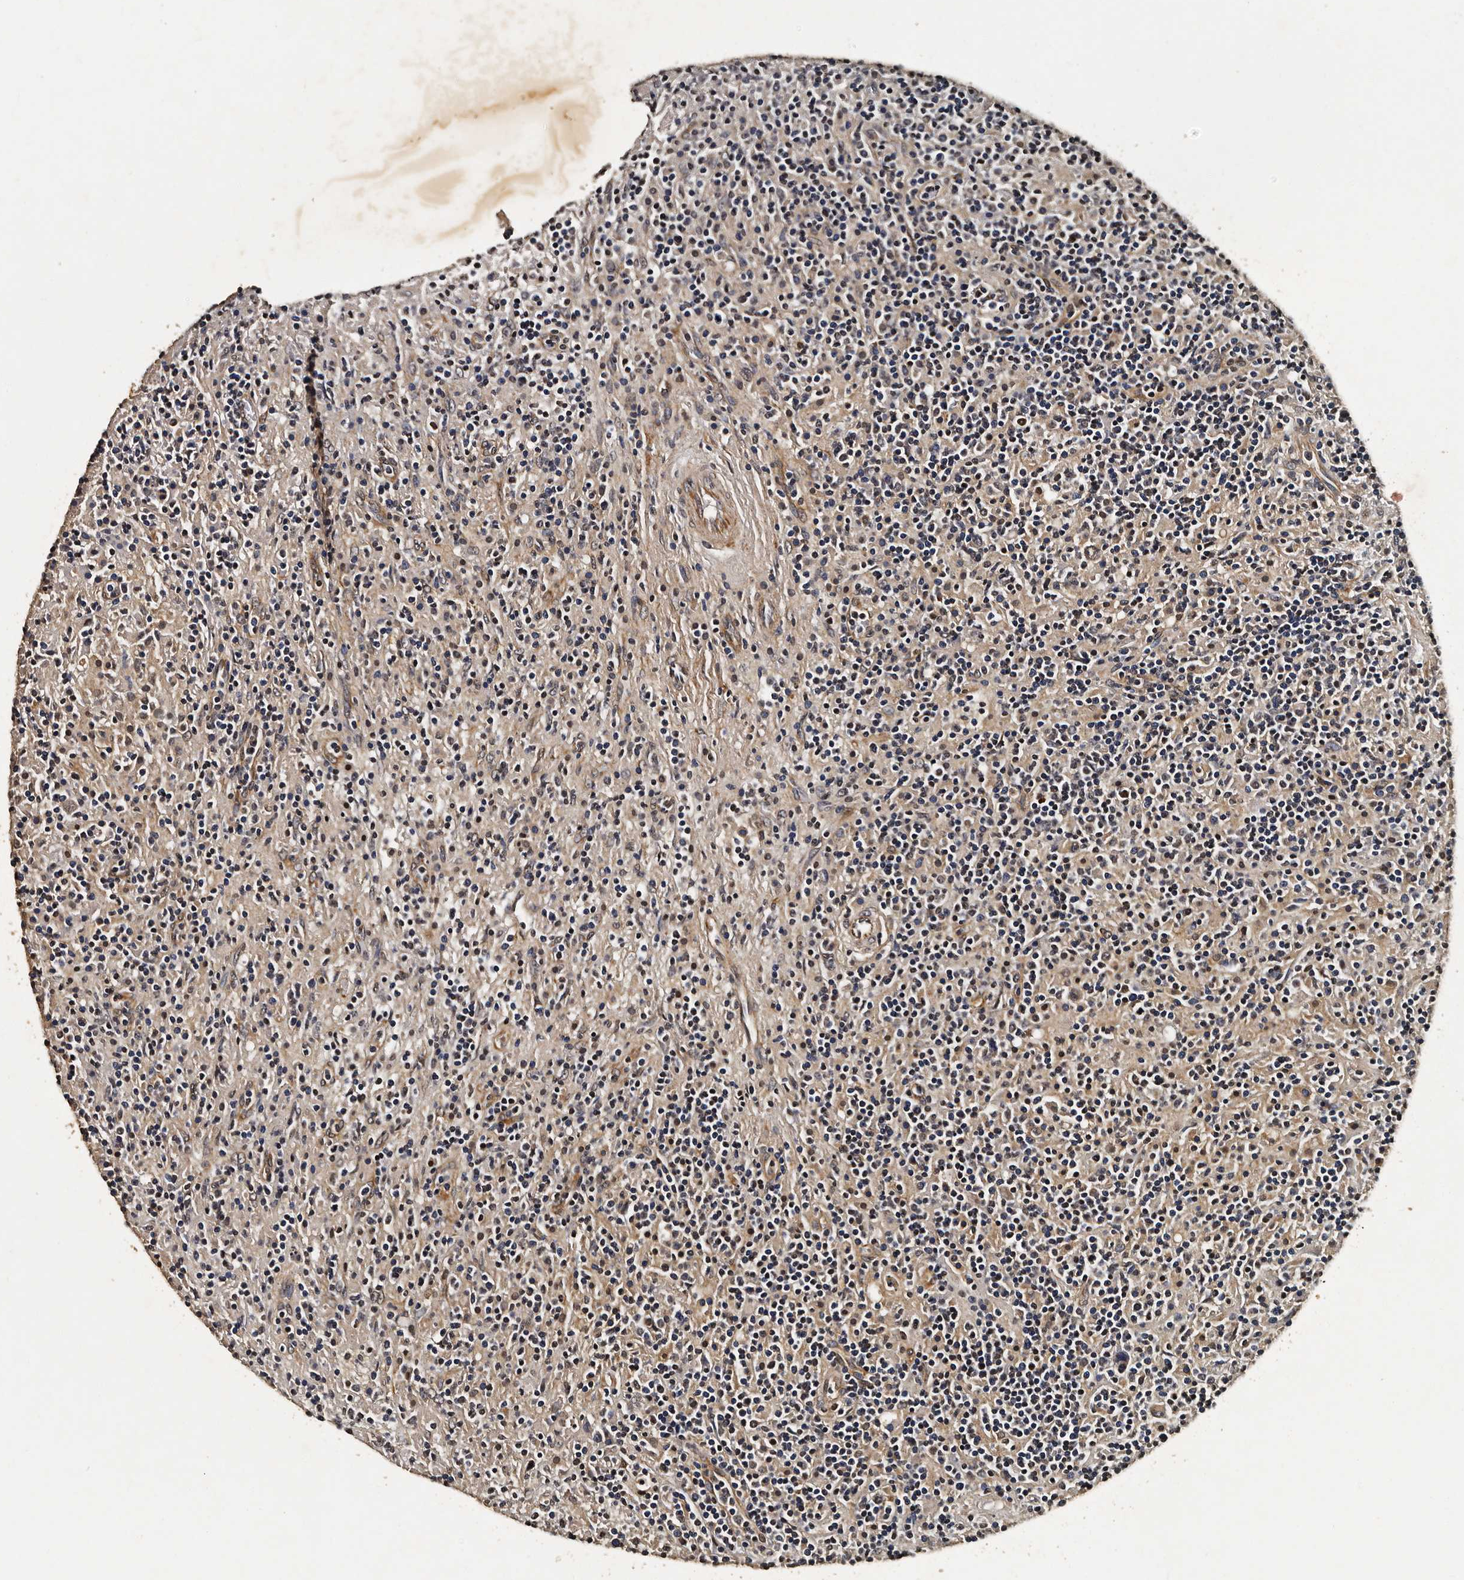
{"staining": {"intensity": "weak", "quantity": "<25%", "location": "cytoplasmic/membranous"}, "tissue": "lymphoma", "cell_type": "Tumor cells", "image_type": "cancer", "snomed": [{"axis": "morphology", "description": "Hodgkin's disease, NOS"}, {"axis": "topography", "description": "Lymph node"}], "caption": "The immunohistochemistry (IHC) image has no significant expression in tumor cells of Hodgkin's disease tissue. (Brightfield microscopy of DAB immunohistochemistry at high magnification).", "gene": "CPNE3", "patient": {"sex": "male", "age": 70}}